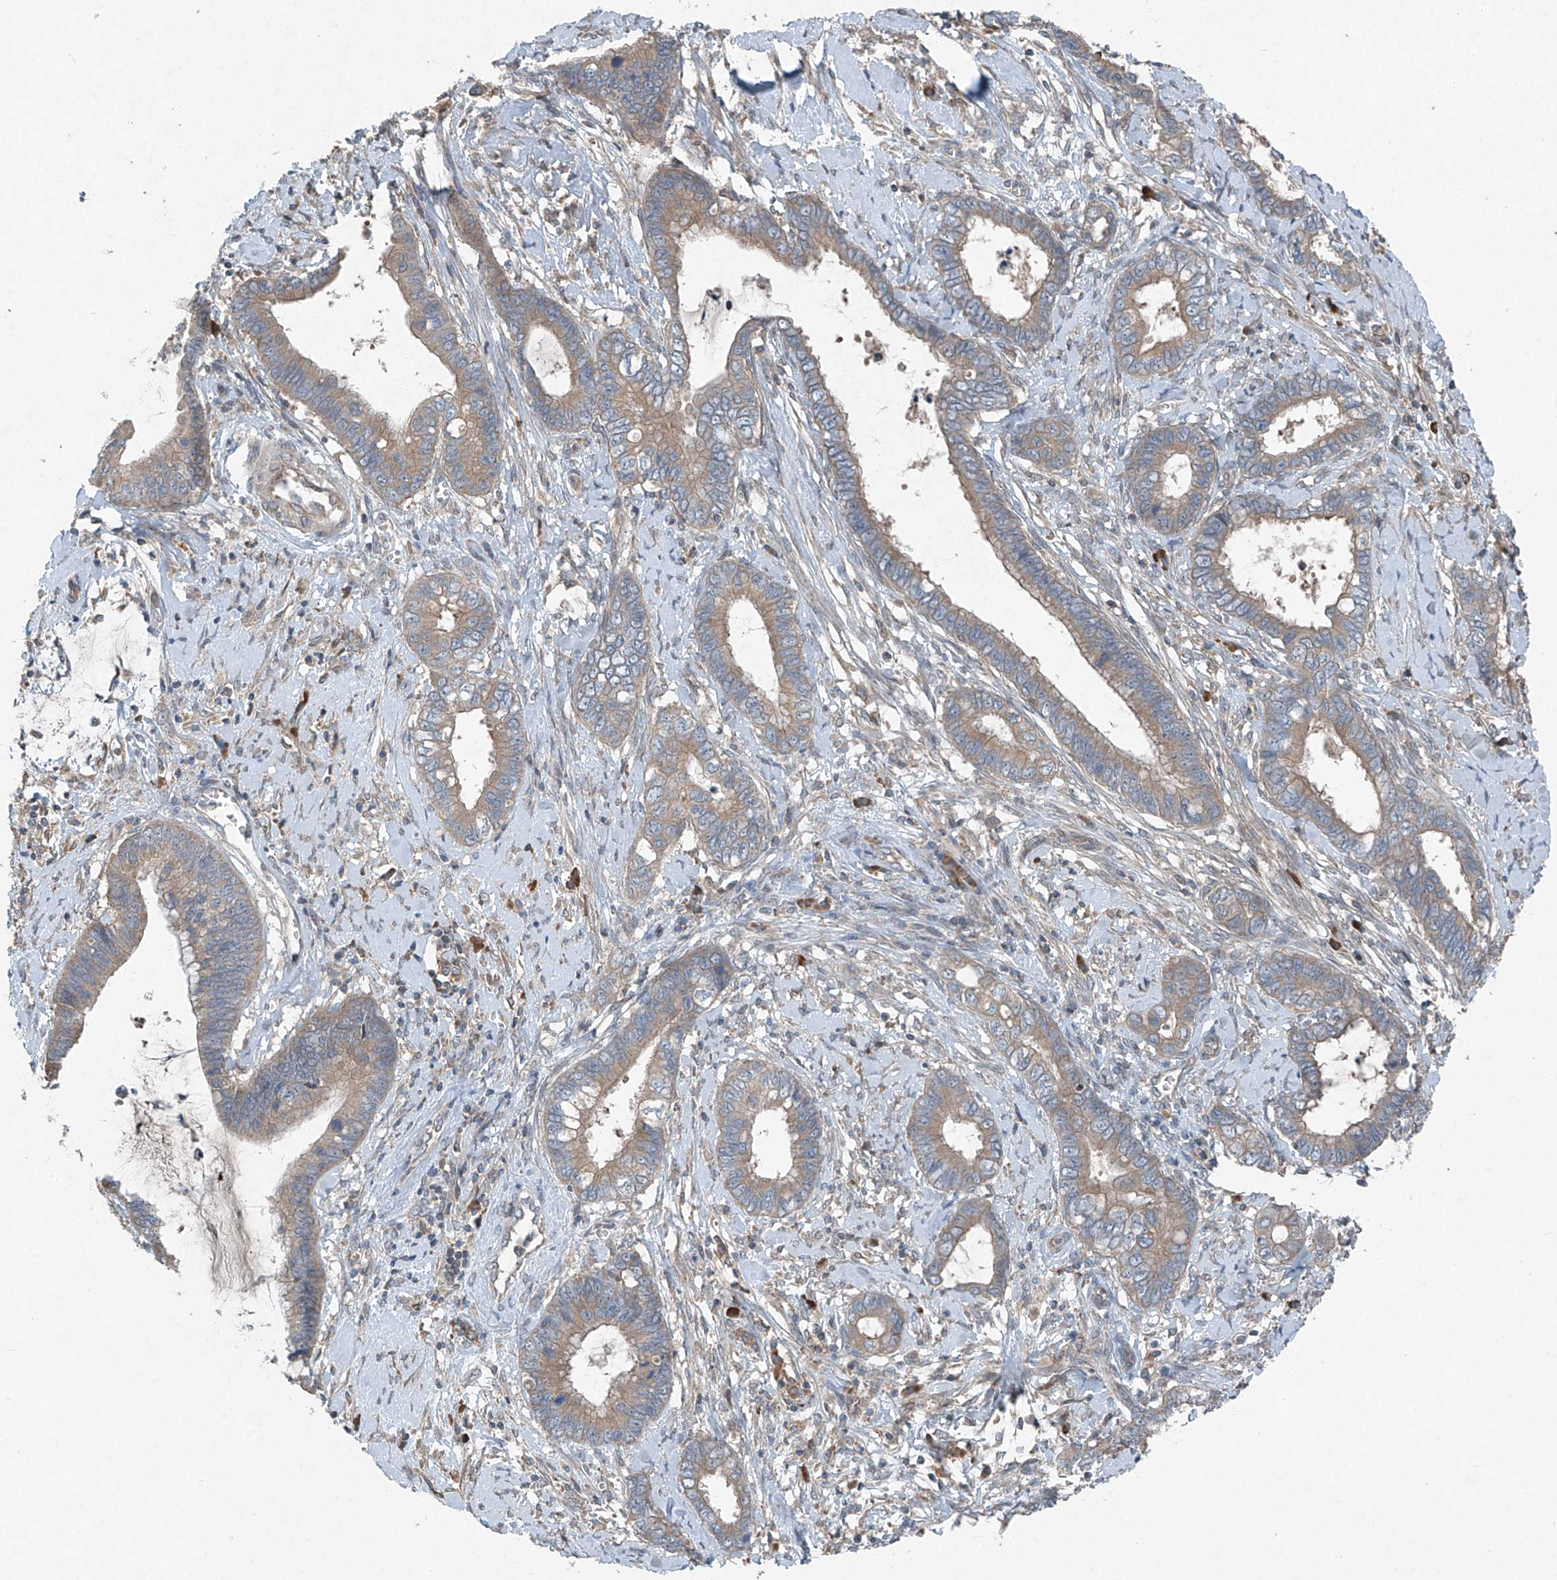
{"staining": {"intensity": "weak", "quantity": ">75%", "location": "cytoplasmic/membranous"}, "tissue": "cervical cancer", "cell_type": "Tumor cells", "image_type": "cancer", "snomed": [{"axis": "morphology", "description": "Adenocarcinoma, NOS"}, {"axis": "topography", "description": "Cervix"}], "caption": "A brown stain labels weak cytoplasmic/membranous expression of a protein in cervical cancer (adenocarcinoma) tumor cells. The protein is shown in brown color, while the nuclei are stained blue.", "gene": "FOXRED2", "patient": {"sex": "female", "age": 44}}